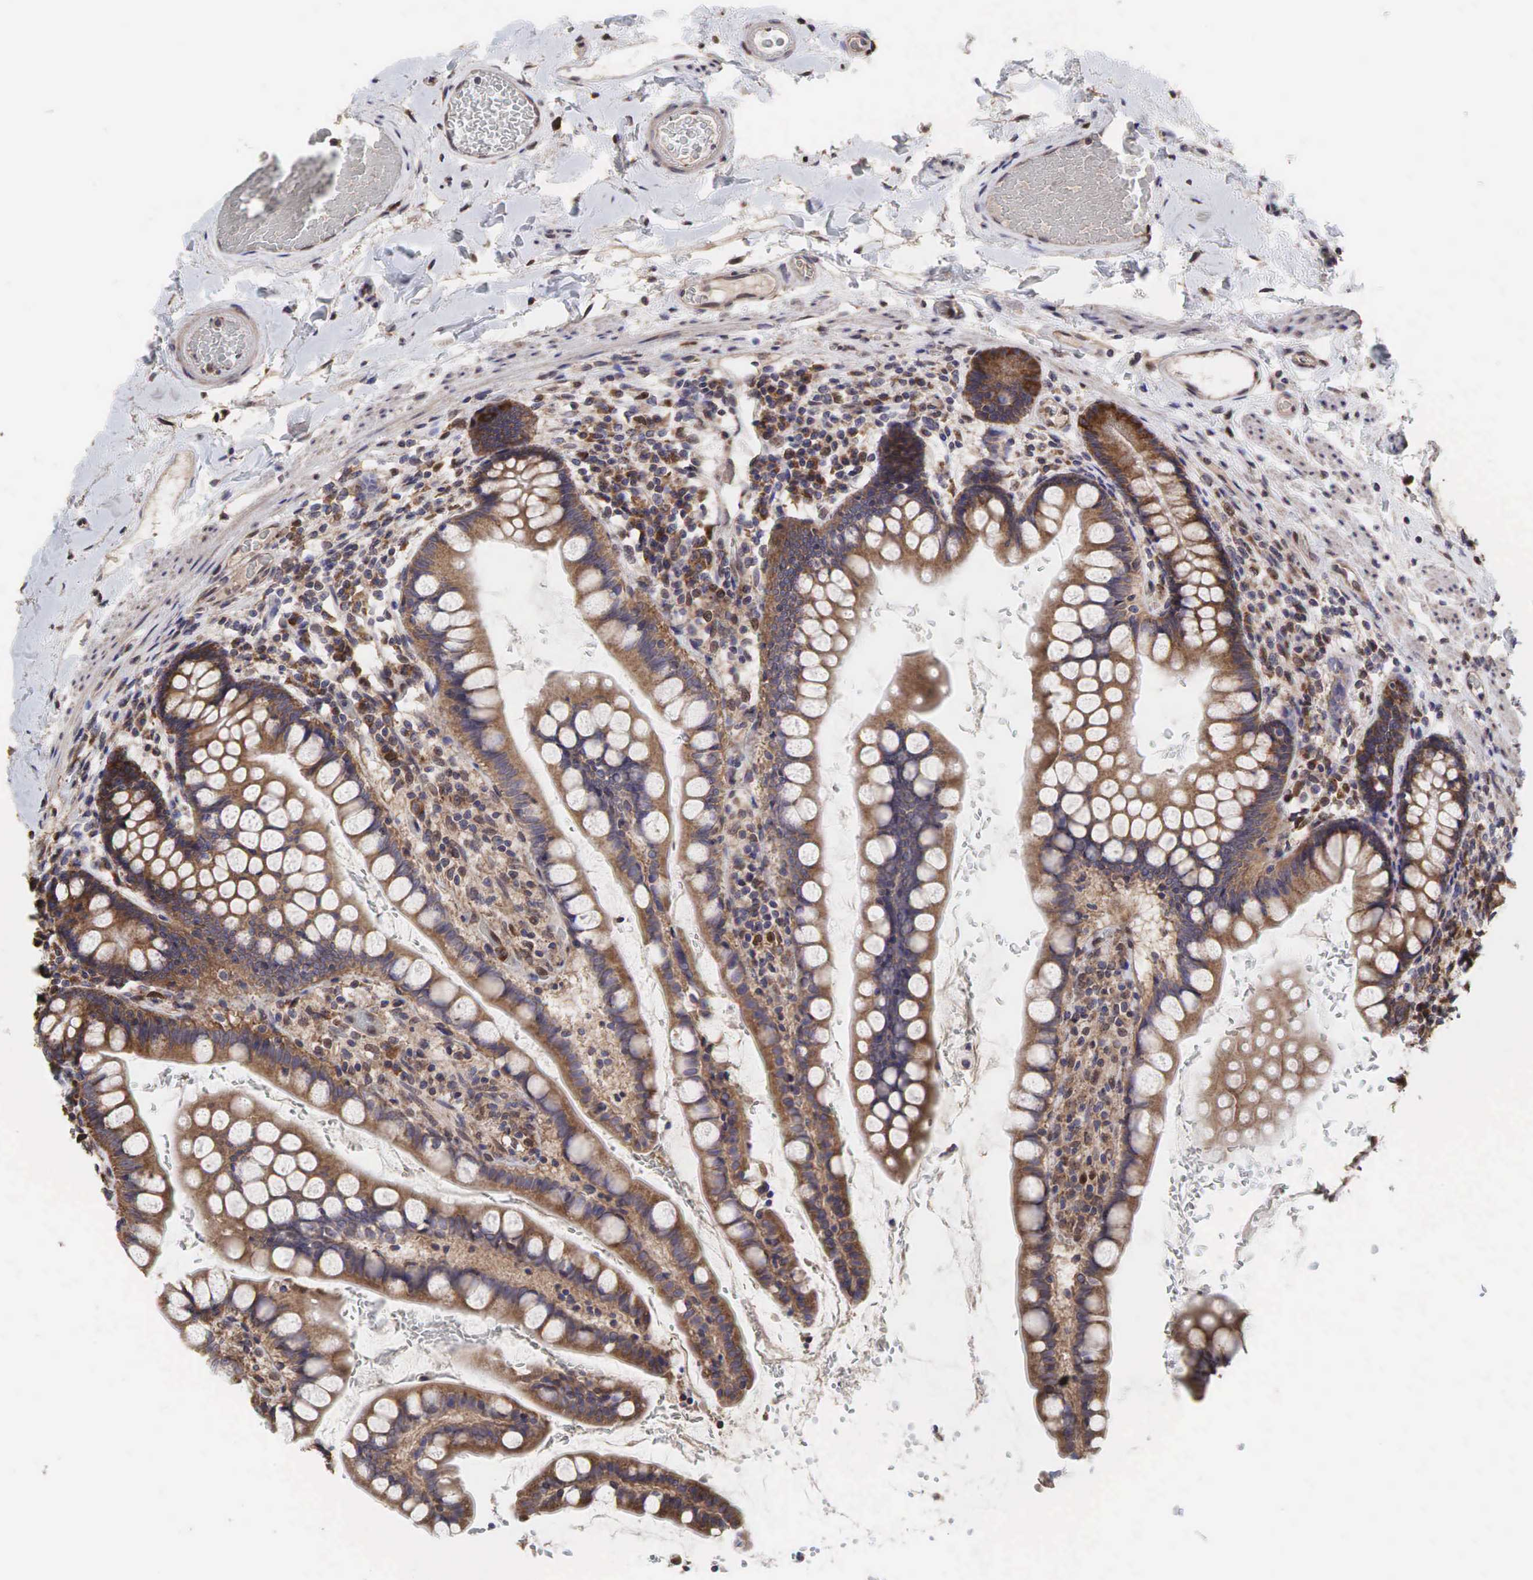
{"staining": {"intensity": "weak", "quantity": ">75%", "location": "cytoplasmic/membranous"}, "tissue": "colon", "cell_type": "Endothelial cells", "image_type": "normal", "snomed": [{"axis": "morphology", "description": "Normal tissue, NOS"}, {"axis": "topography", "description": "Colon"}], "caption": "The micrograph shows immunohistochemical staining of normal colon. There is weak cytoplasmic/membranous expression is seen in about >75% of endothelial cells. Nuclei are stained in blue.", "gene": "PABPC5", "patient": {"sex": "male", "age": 54}}